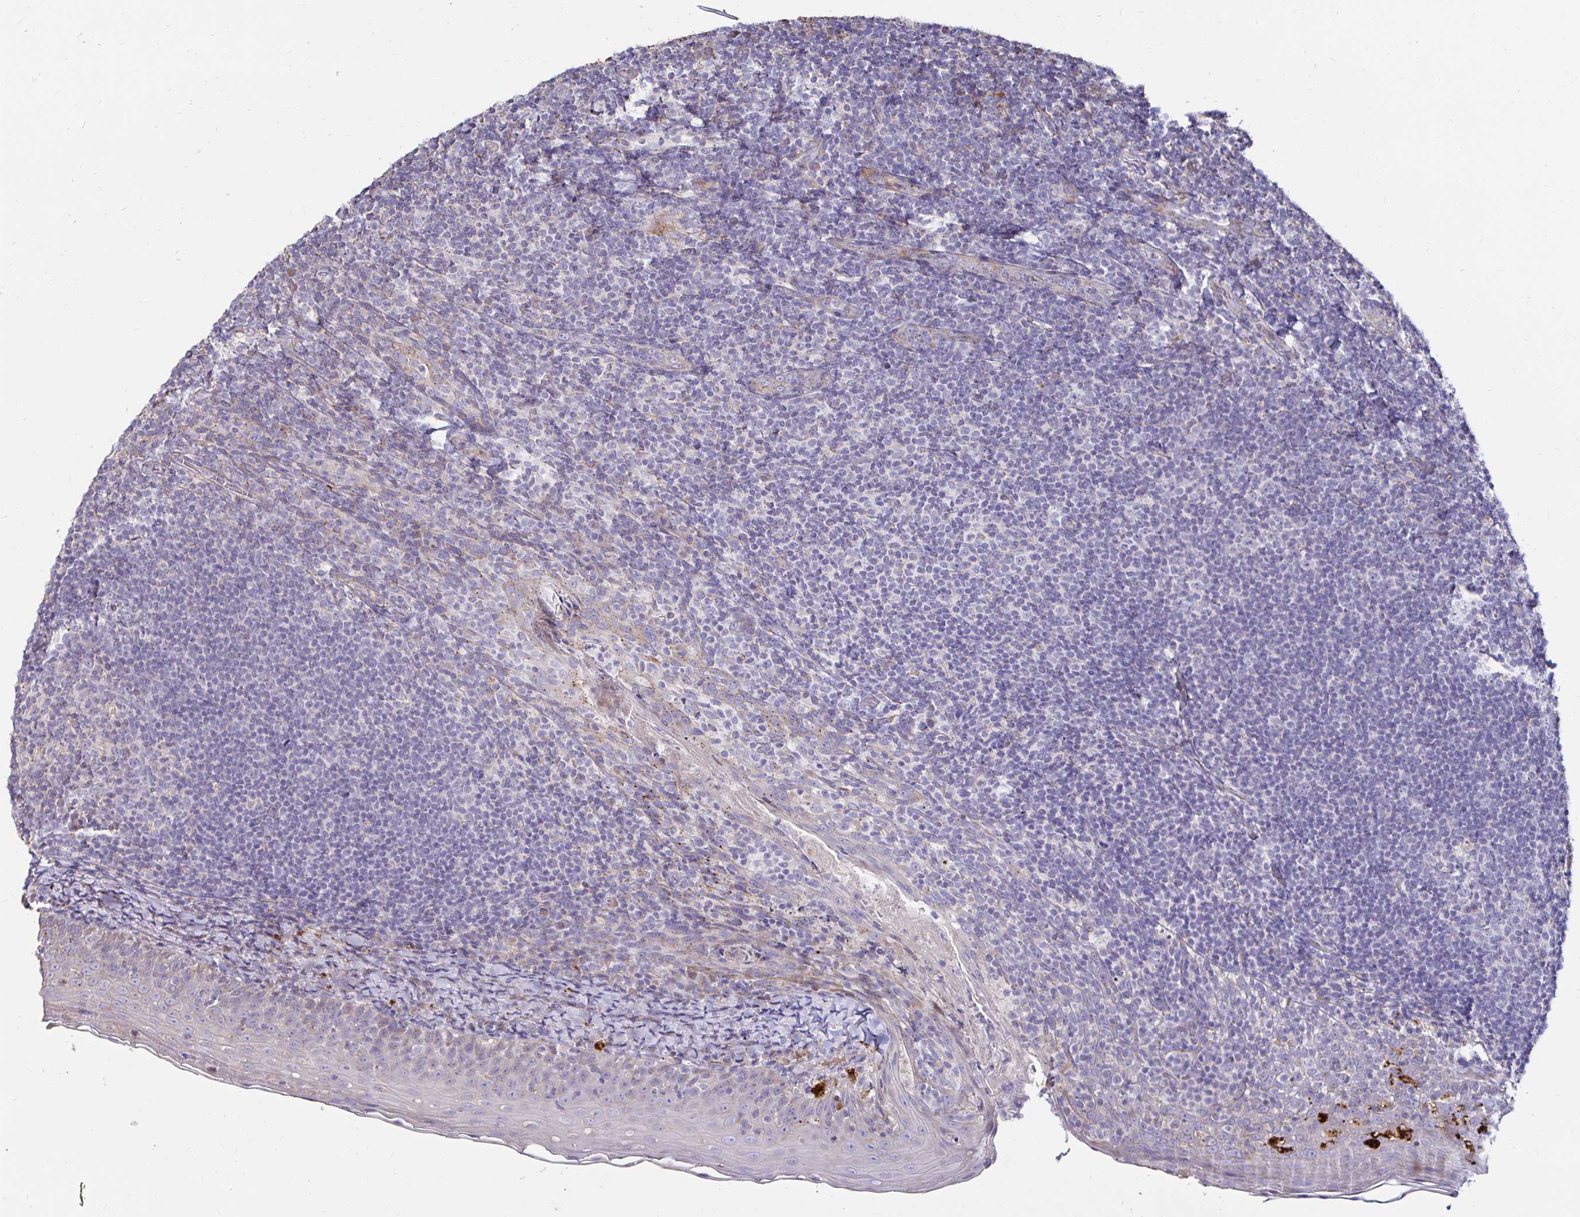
{"staining": {"intensity": "negative", "quantity": "none", "location": "none"}, "tissue": "tonsil", "cell_type": "Germinal center cells", "image_type": "normal", "snomed": [{"axis": "morphology", "description": "Normal tissue, NOS"}, {"axis": "topography", "description": "Tonsil"}], "caption": "Immunohistochemical staining of normal tonsil displays no significant staining in germinal center cells. The staining was performed using DAB to visualize the protein expression in brown, while the nuclei were stained in blue with hematoxylin (Magnification: 20x).", "gene": "GALNS", "patient": {"sex": "female", "age": 10}}